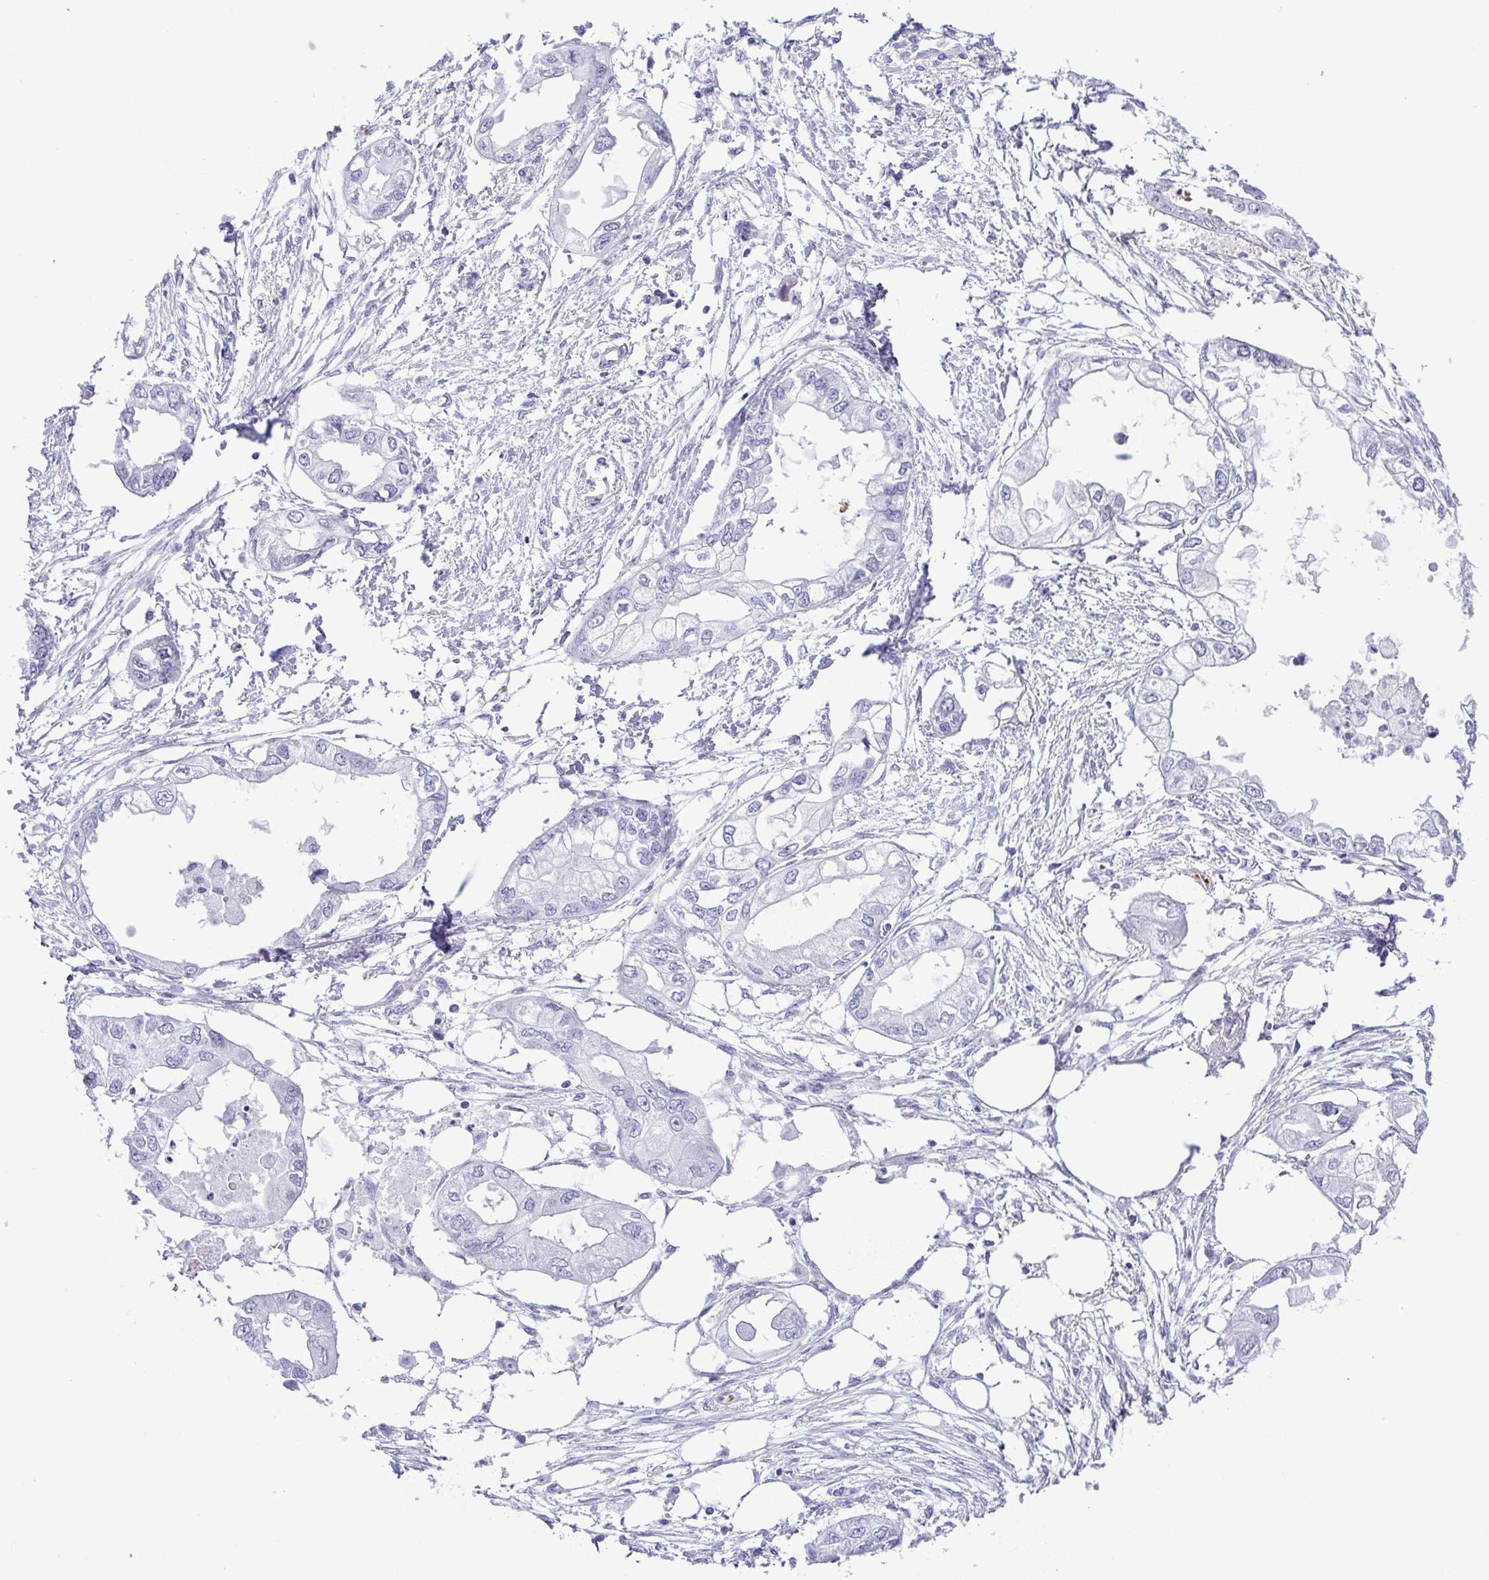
{"staining": {"intensity": "negative", "quantity": "none", "location": "none"}, "tissue": "endometrial cancer", "cell_type": "Tumor cells", "image_type": "cancer", "snomed": [{"axis": "morphology", "description": "Adenocarcinoma, NOS"}, {"axis": "morphology", "description": "Adenocarcinoma, metastatic, NOS"}, {"axis": "topography", "description": "Adipose tissue"}, {"axis": "topography", "description": "Endometrium"}], "caption": "Immunohistochemistry (IHC) of endometrial cancer (metastatic adenocarcinoma) exhibits no staining in tumor cells.", "gene": "SYT1", "patient": {"sex": "female", "age": 67}}